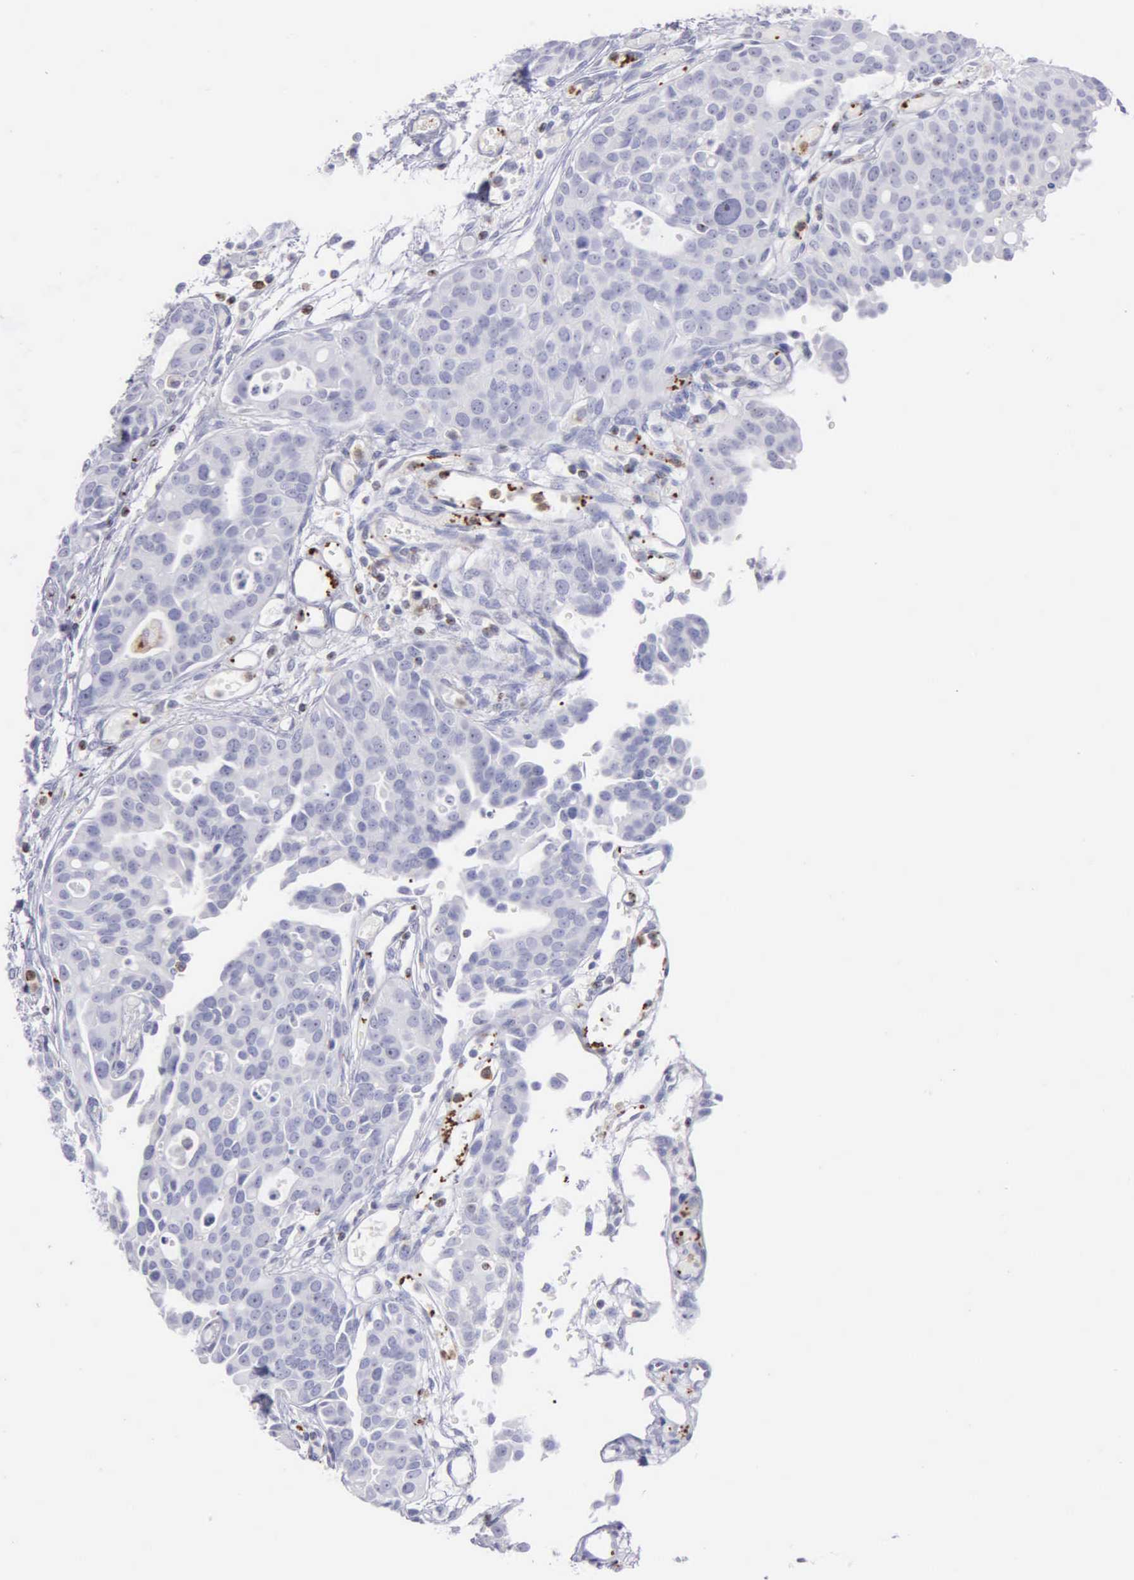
{"staining": {"intensity": "negative", "quantity": "none", "location": "none"}, "tissue": "urothelial cancer", "cell_type": "Tumor cells", "image_type": "cancer", "snomed": [{"axis": "morphology", "description": "Urothelial carcinoma, High grade"}, {"axis": "topography", "description": "Urinary bladder"}], "caption": "Tumor cells show no significant staining in urothelial carcinoma (high-grade).", "gene": "SRGN", "patient": {"sex": "male", "age": 78}}